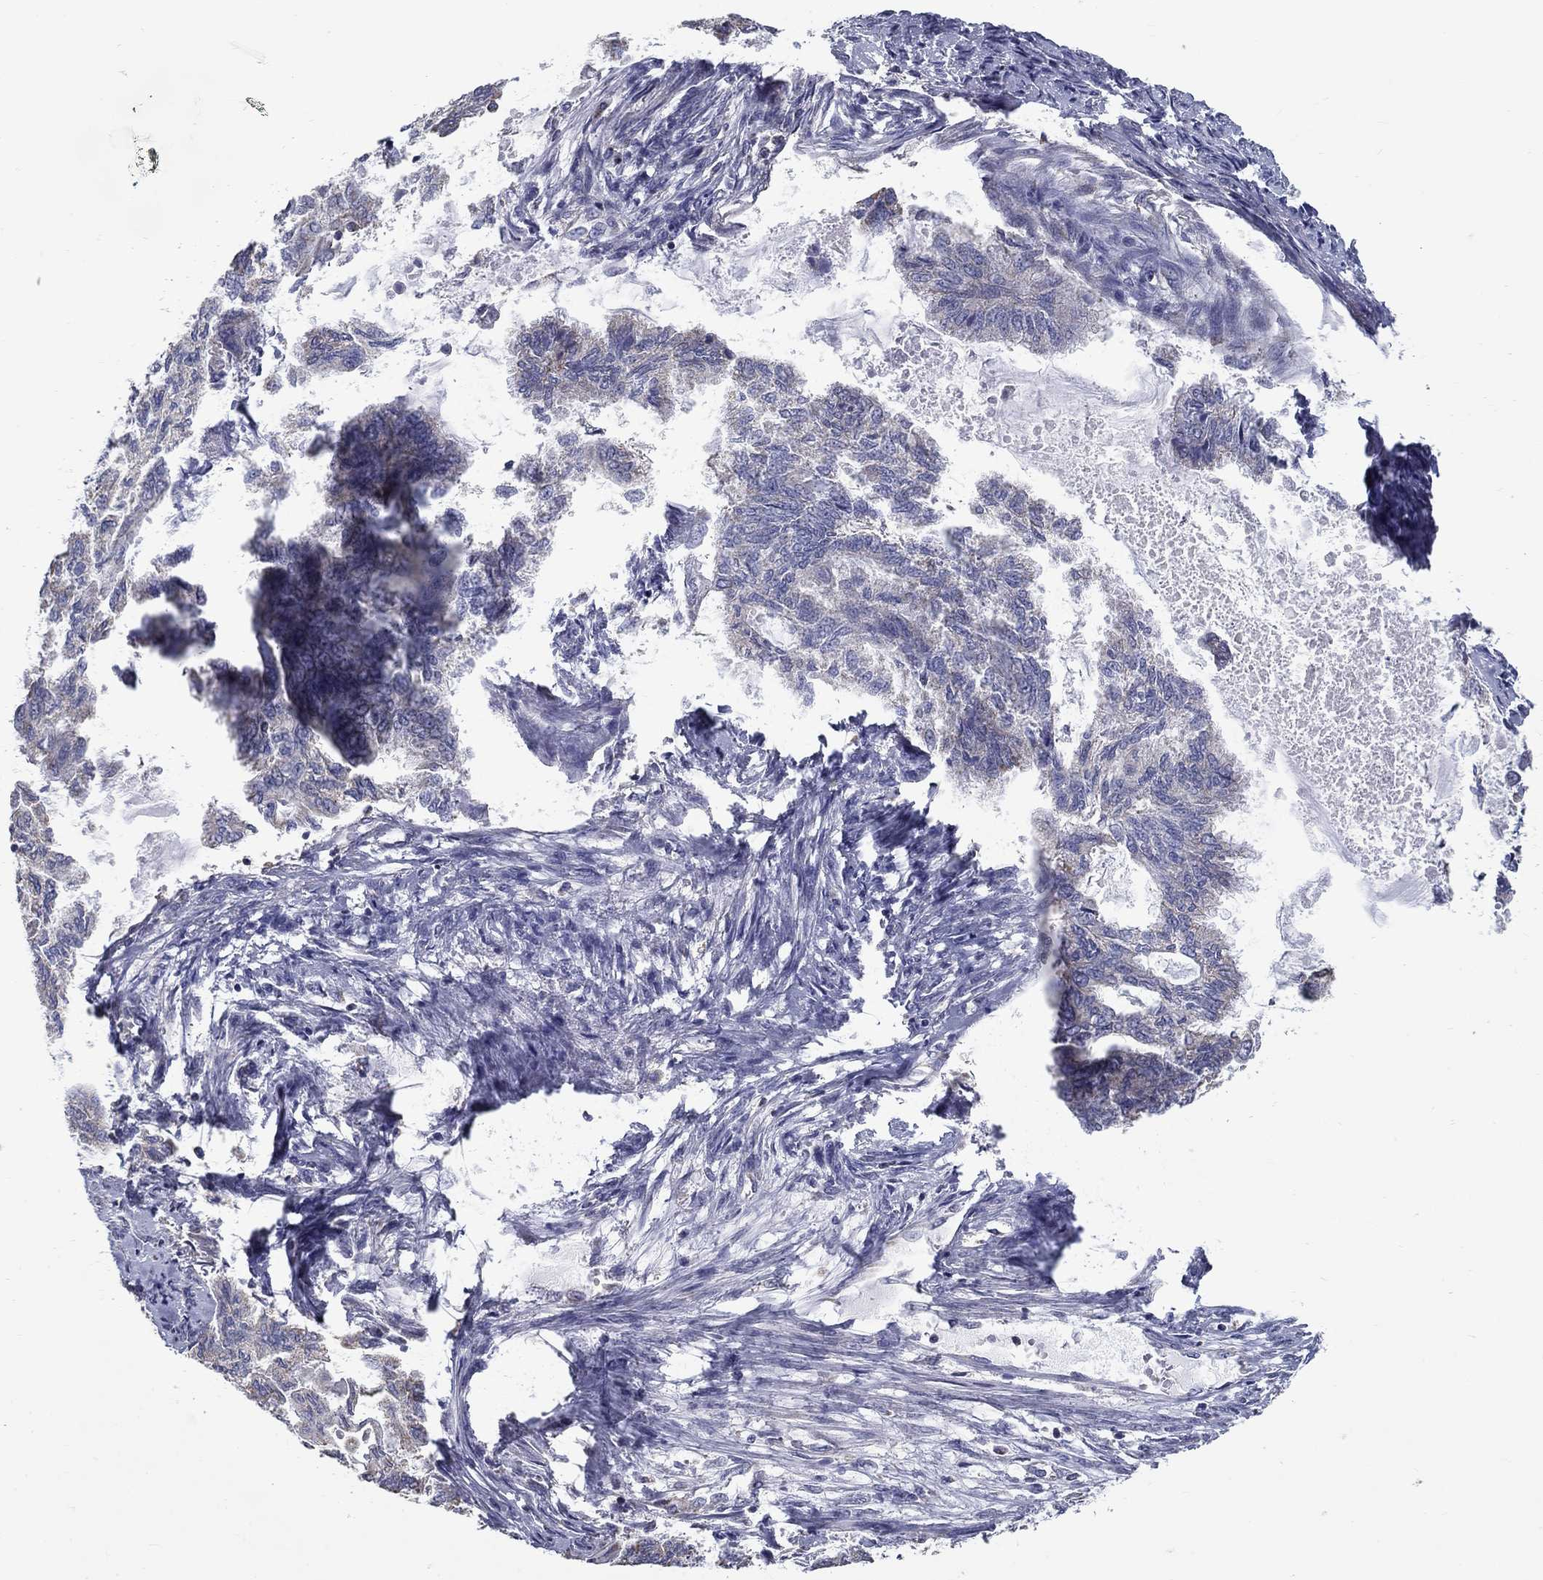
{"staining": {"intensity": "weak", "quantity": "25%-75%", "location": "cytoplasmic/membranous"}, "tissue": "endometrial cancer", "cell_type": "Tumor cells", "image_type": "cancer", "snomed": [{"axis": "morphology", "description": "Adenocarcinoma, NOS"}, {"axis": "topography", "description": "Endometrium"}], "caption": "Protein staining by immunohistochemistry (IHC) exhibits weak cytoplasmic/membranous staining in about 25%-75% of tumor cells in endometrial adenocarcinoma. (IHC, brightfield microscopy, high magnification).", "gene": "NME5", "patient": {"sex": "female", "age": 86}}